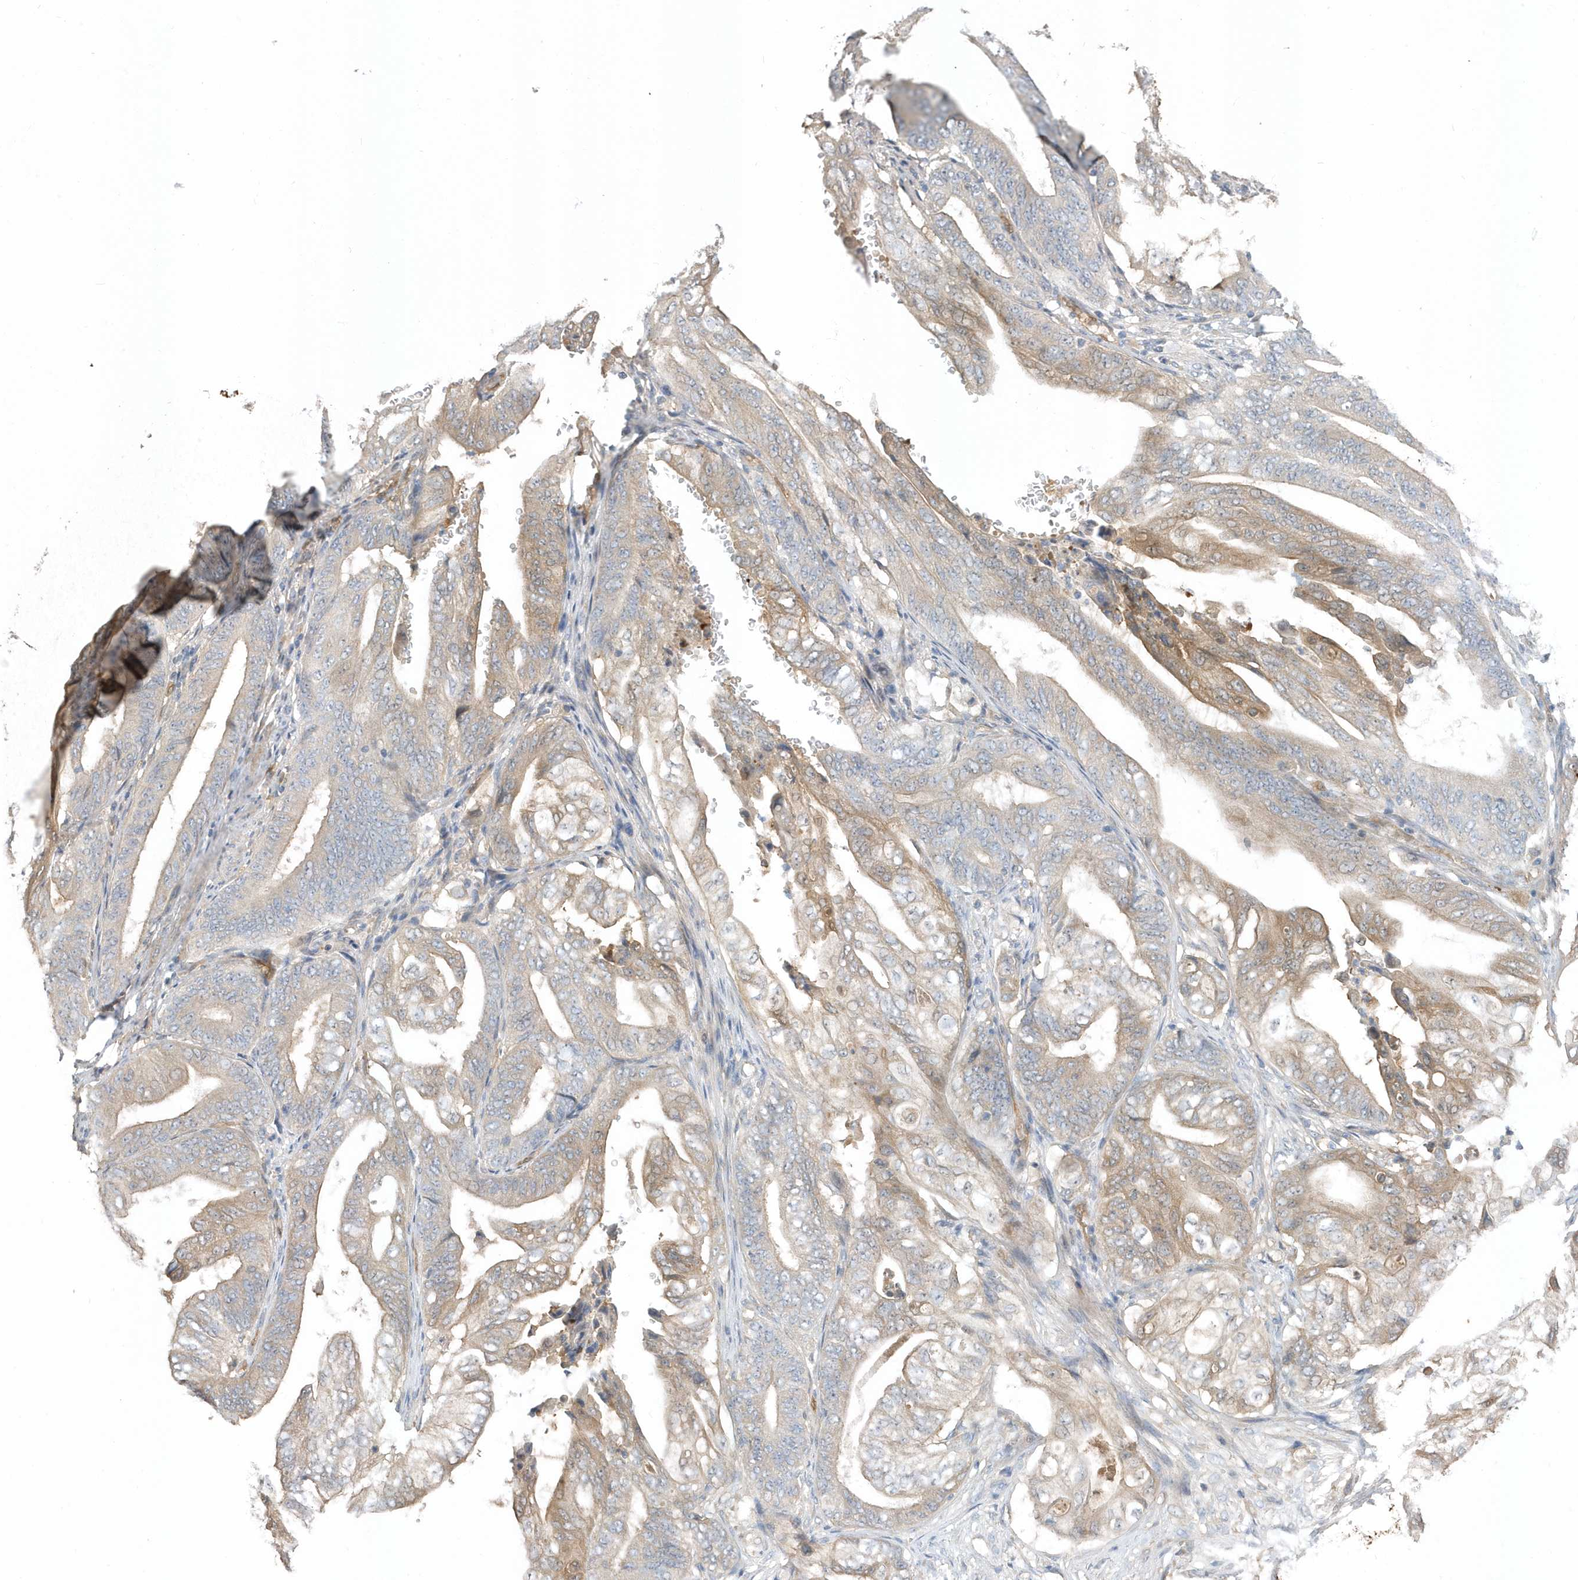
{"staining": {"intensity": "weak", "quantity": "25%-75%", "location": "cytoplasmic/membranous"}, "tissue": "stomach cancer", "cell_type": "Tumor cells", "image_type": "cancer", "snomed": [{"axis": "morphology", "description": "Adenocarcinoma, NOS"}, {"axis": "topography", "description": "Stomach"}], "caption": "Immunohistochemical staining of human adenocarcinoma (stomach) displays low levels of weak cytoplasmic/membranous expression in about 25%-75% of tumor cells. Using DAB (3,3'-diaminobenzidine) (brown) and hematoxylin (blue) stains, captured at high magnification using brightfield microscopy.", "gene": "USP53", "patient": {"sex": "female", "age": 73}}